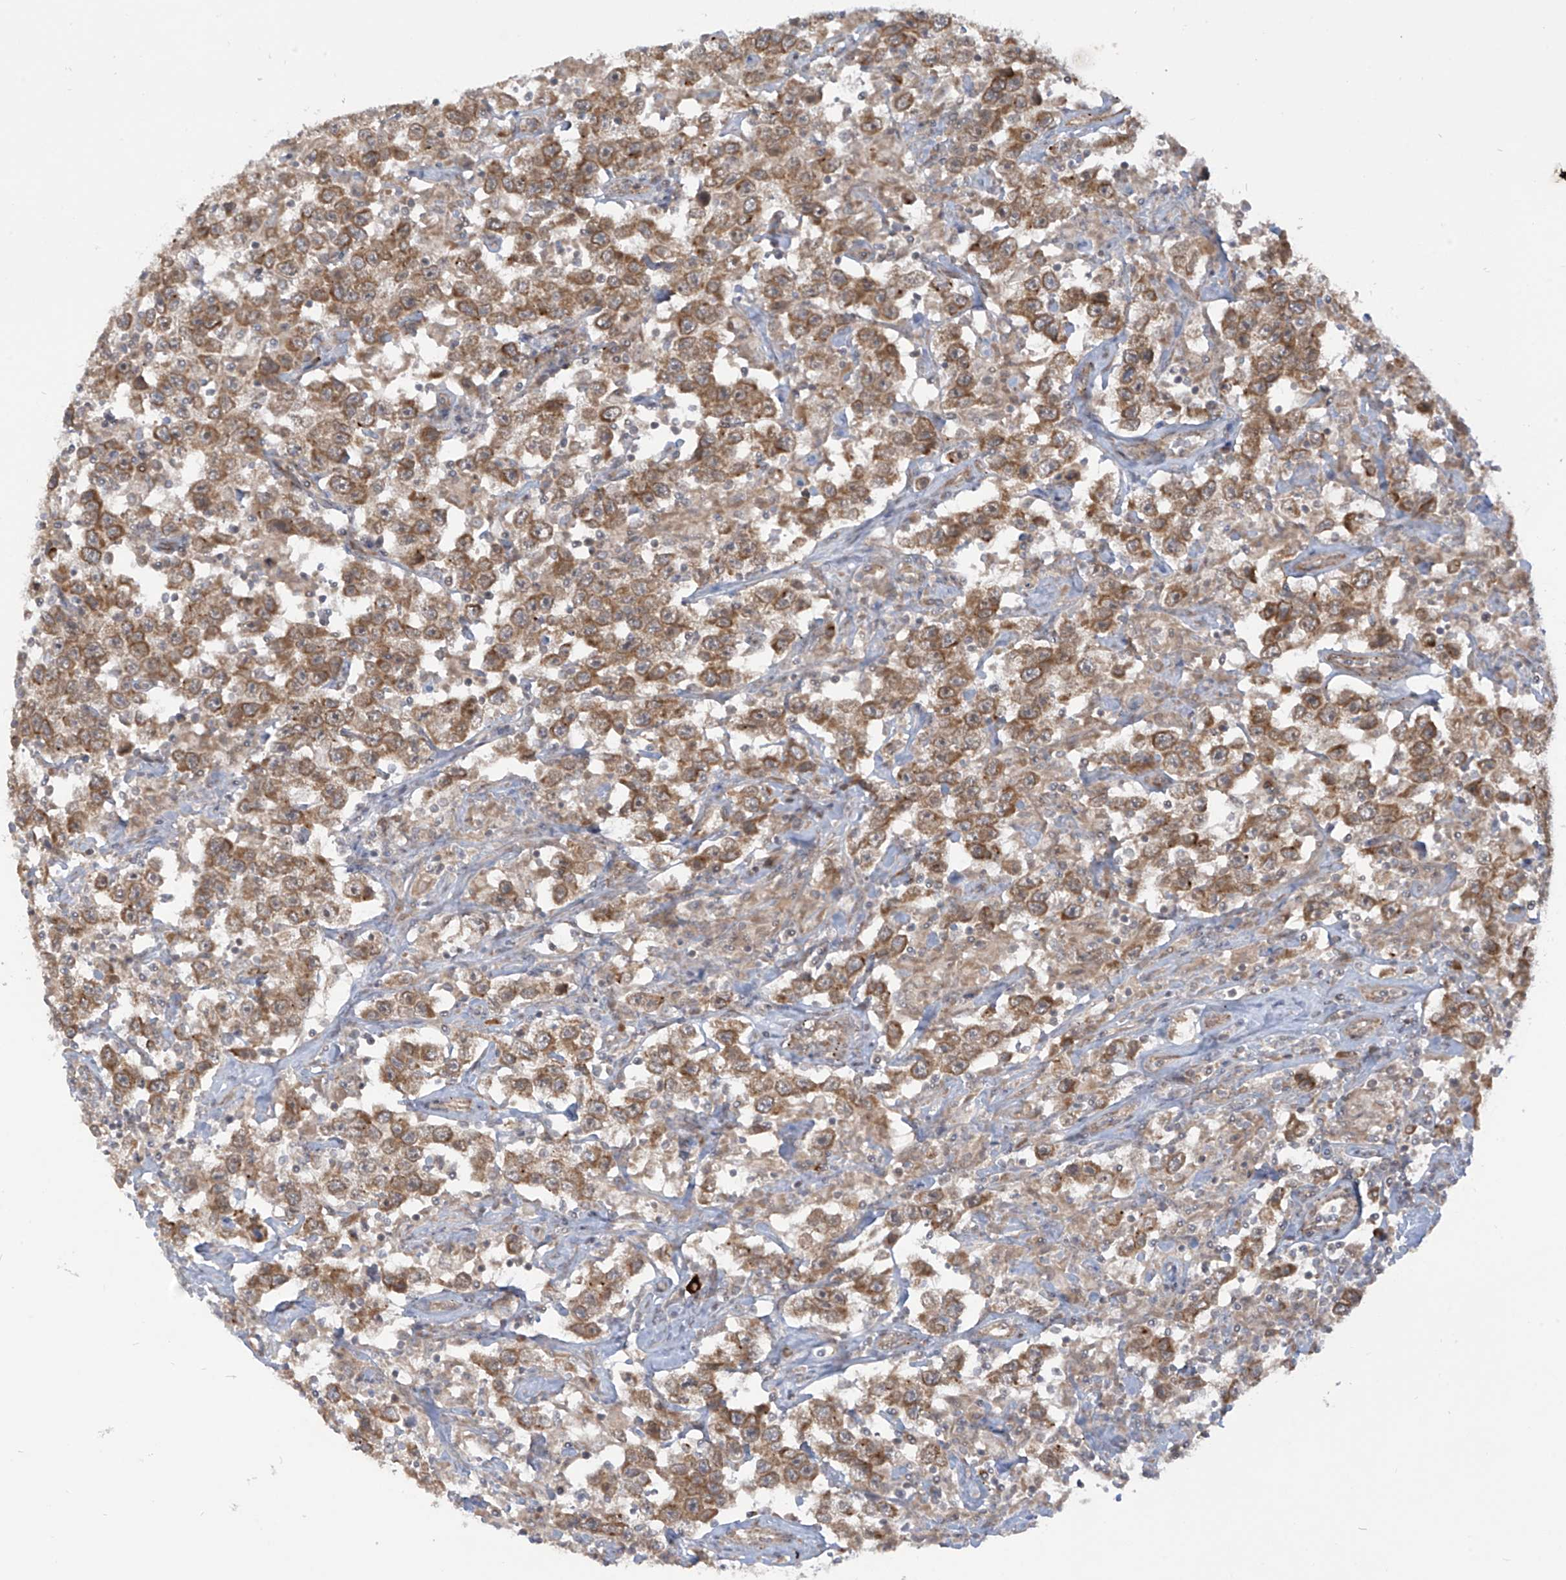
{"staining": {"intensity": "moderate", "quantity": ">75%", "location": "cytoplasmic/membranous"}, "tissue": "testis cancer", "cell_type": "Tumor cells", "image_type": "cancer", "snomed": [{"axis": "morphology", "description": "Seminoma, NOS"}, {"axis": "topography", "description": "Testis"}], "caption": "Protein expression analysis of human testis seminoma reveals moderate cytoplasmic/membranous staining in about >75% of tumor cells.", "gene": "TRIM67", "patient": {"sex": "male", "age": 41}}